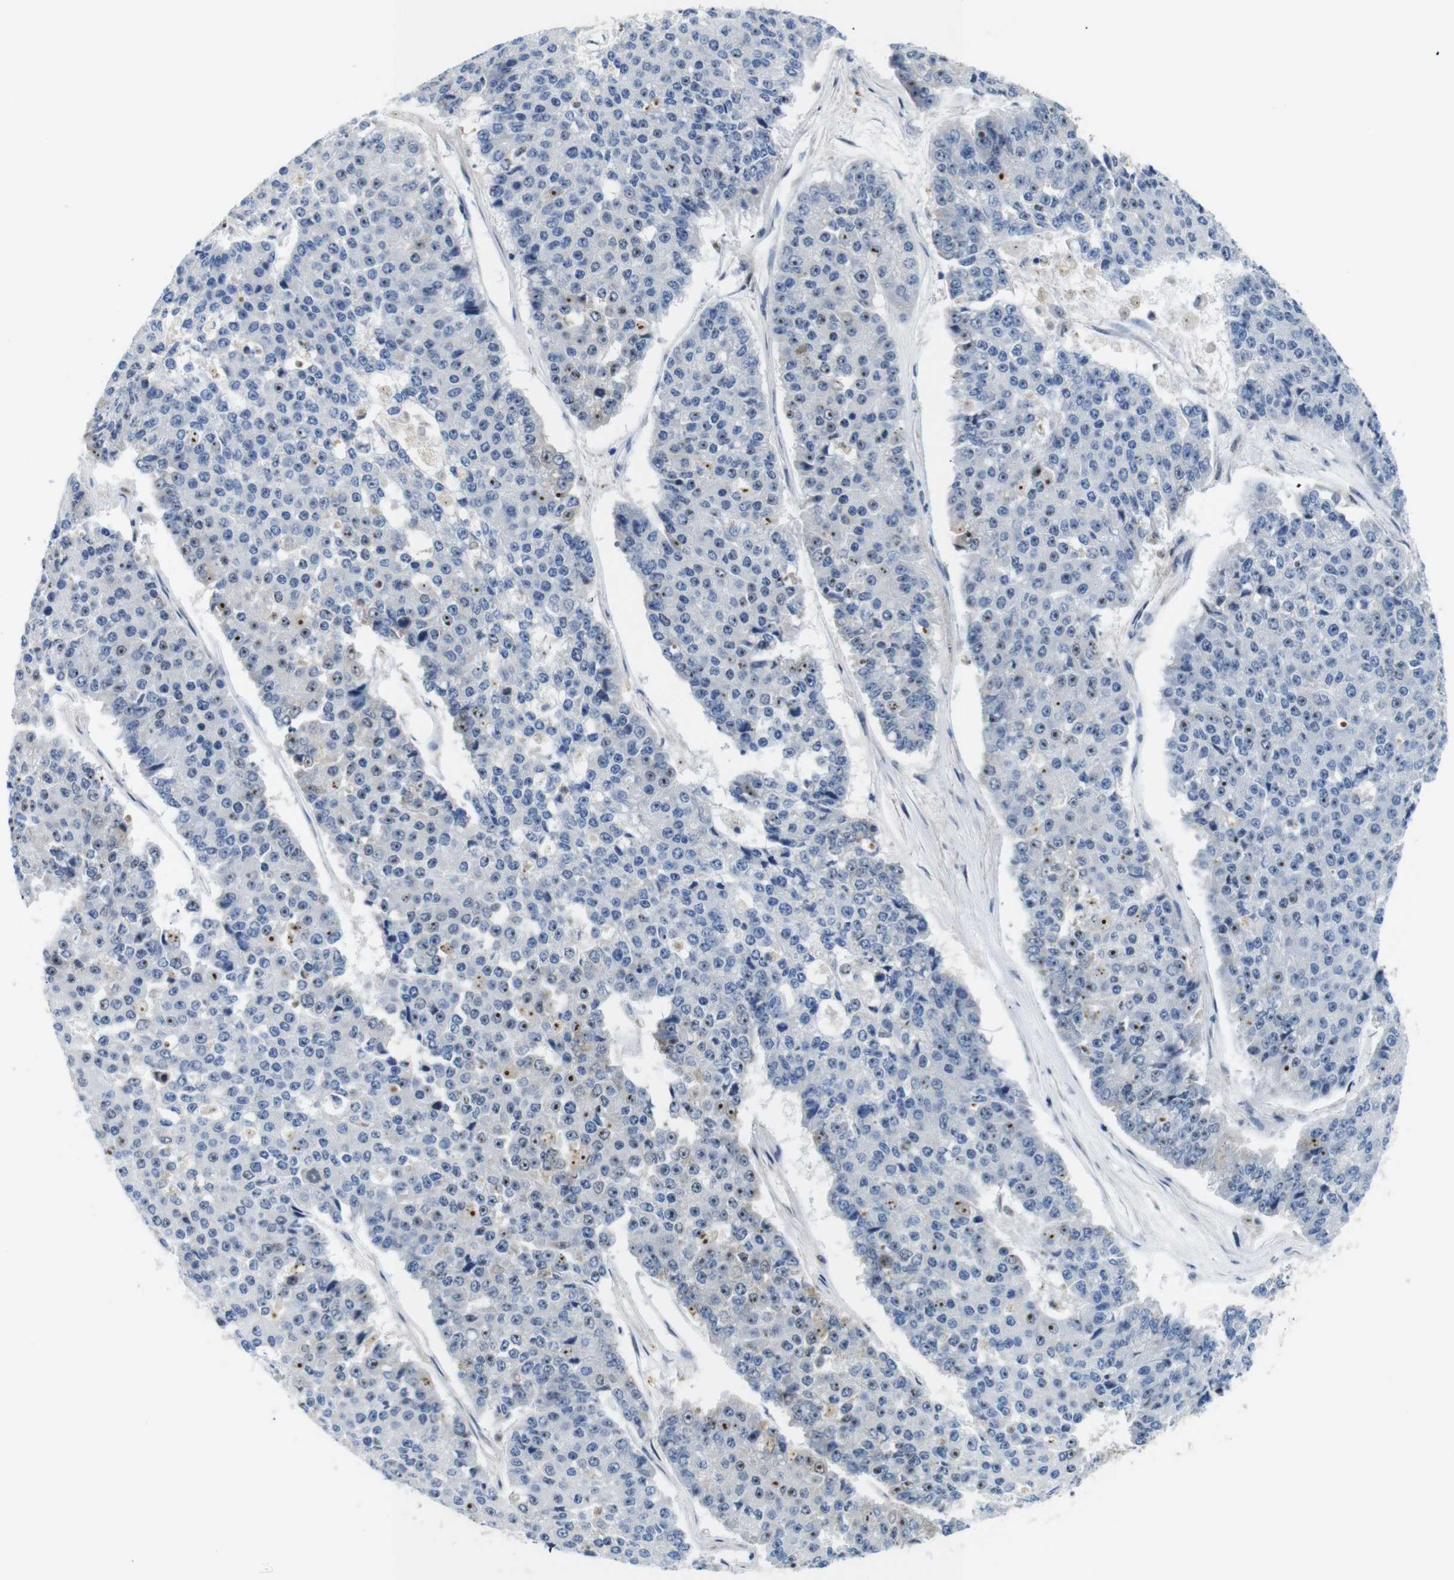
{"staining": {"intensity": "moderate", "quantity": "<25%", "location": "nuclear"}, "tissue": "pancreatic cancer", "cell_type": "Tumor cells", "image_type": "cancer", "snomed": [{"axis": "morphology", "description": "Adenocarcinoma, NOS"}, {"axis": "topography", "description": "Pancreas"}], "caption": "Protein staining demonstrates moderate nuclear positivity in about <25% of tumor cells in pancreatic adenocarcinoma.", "gene": "PARN", "patient": {"sex": "male", "age": 50}}